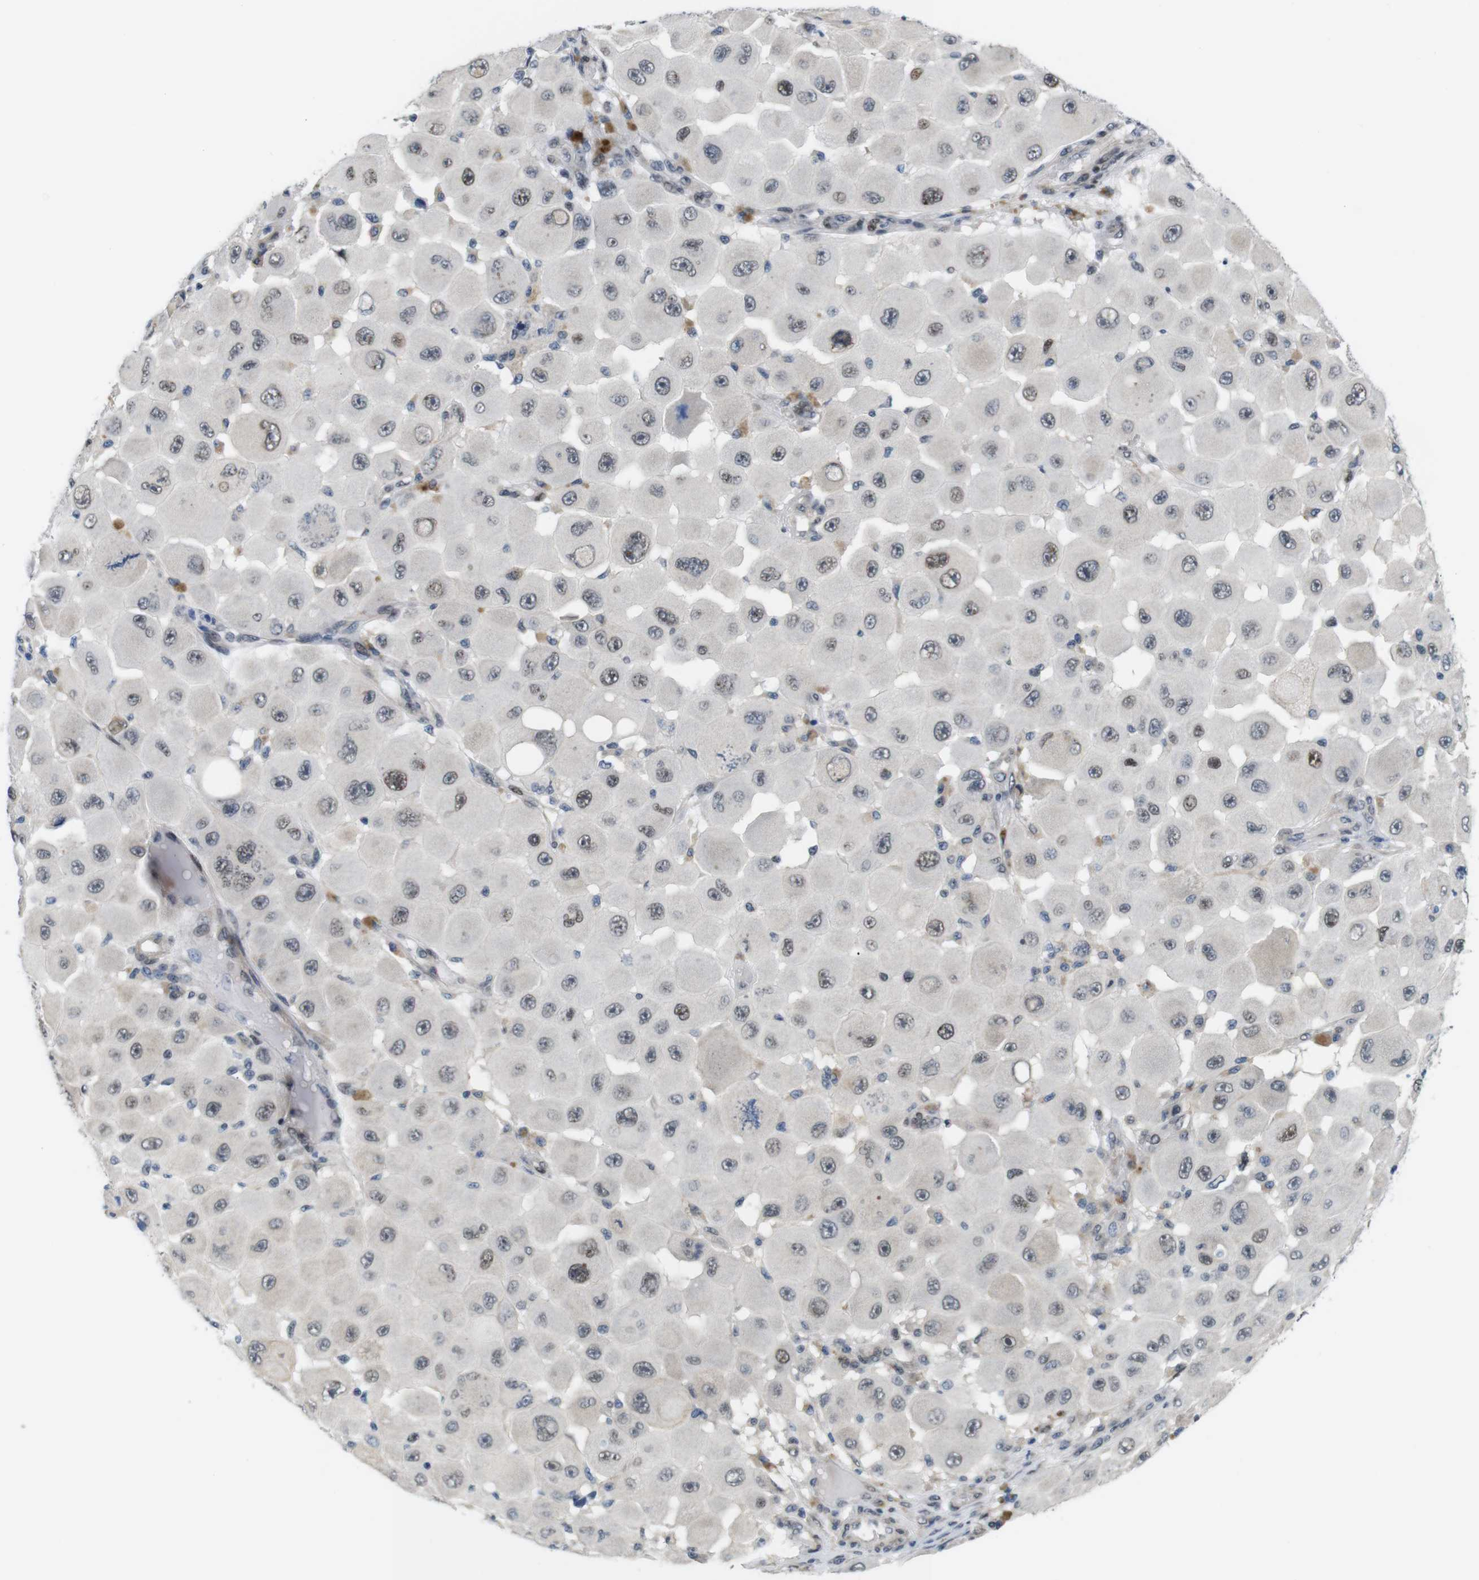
{"staining": {"intensity": "moderate", "quantity": "<25%", "location": "cytoplasmic/membranous,nuclear"}, "tissue": "melanoma", "cell_type": "Tumor cells", "image_type": "cancer", "snomed": [{"axis": "morphology", "description": "Malignant melanoma, NOS"}, {"axis": "topography", "description": "Skin"}], "caption": "Immunohistochemistry staining of malignant melanoma, which demonstrates low levels of moderate cytoplasmic/membranous and nuclear positivity in about <25% of tumor cells indicating moderate cytoplasmic/membranous and nuclear protein staining. The staining was performed using DAB (brown) for protein detection and nuclei were counterstained in hematoxylin (blue).", "gene": "SMCO2", "patient": {"sex": "female", "age": 81}}